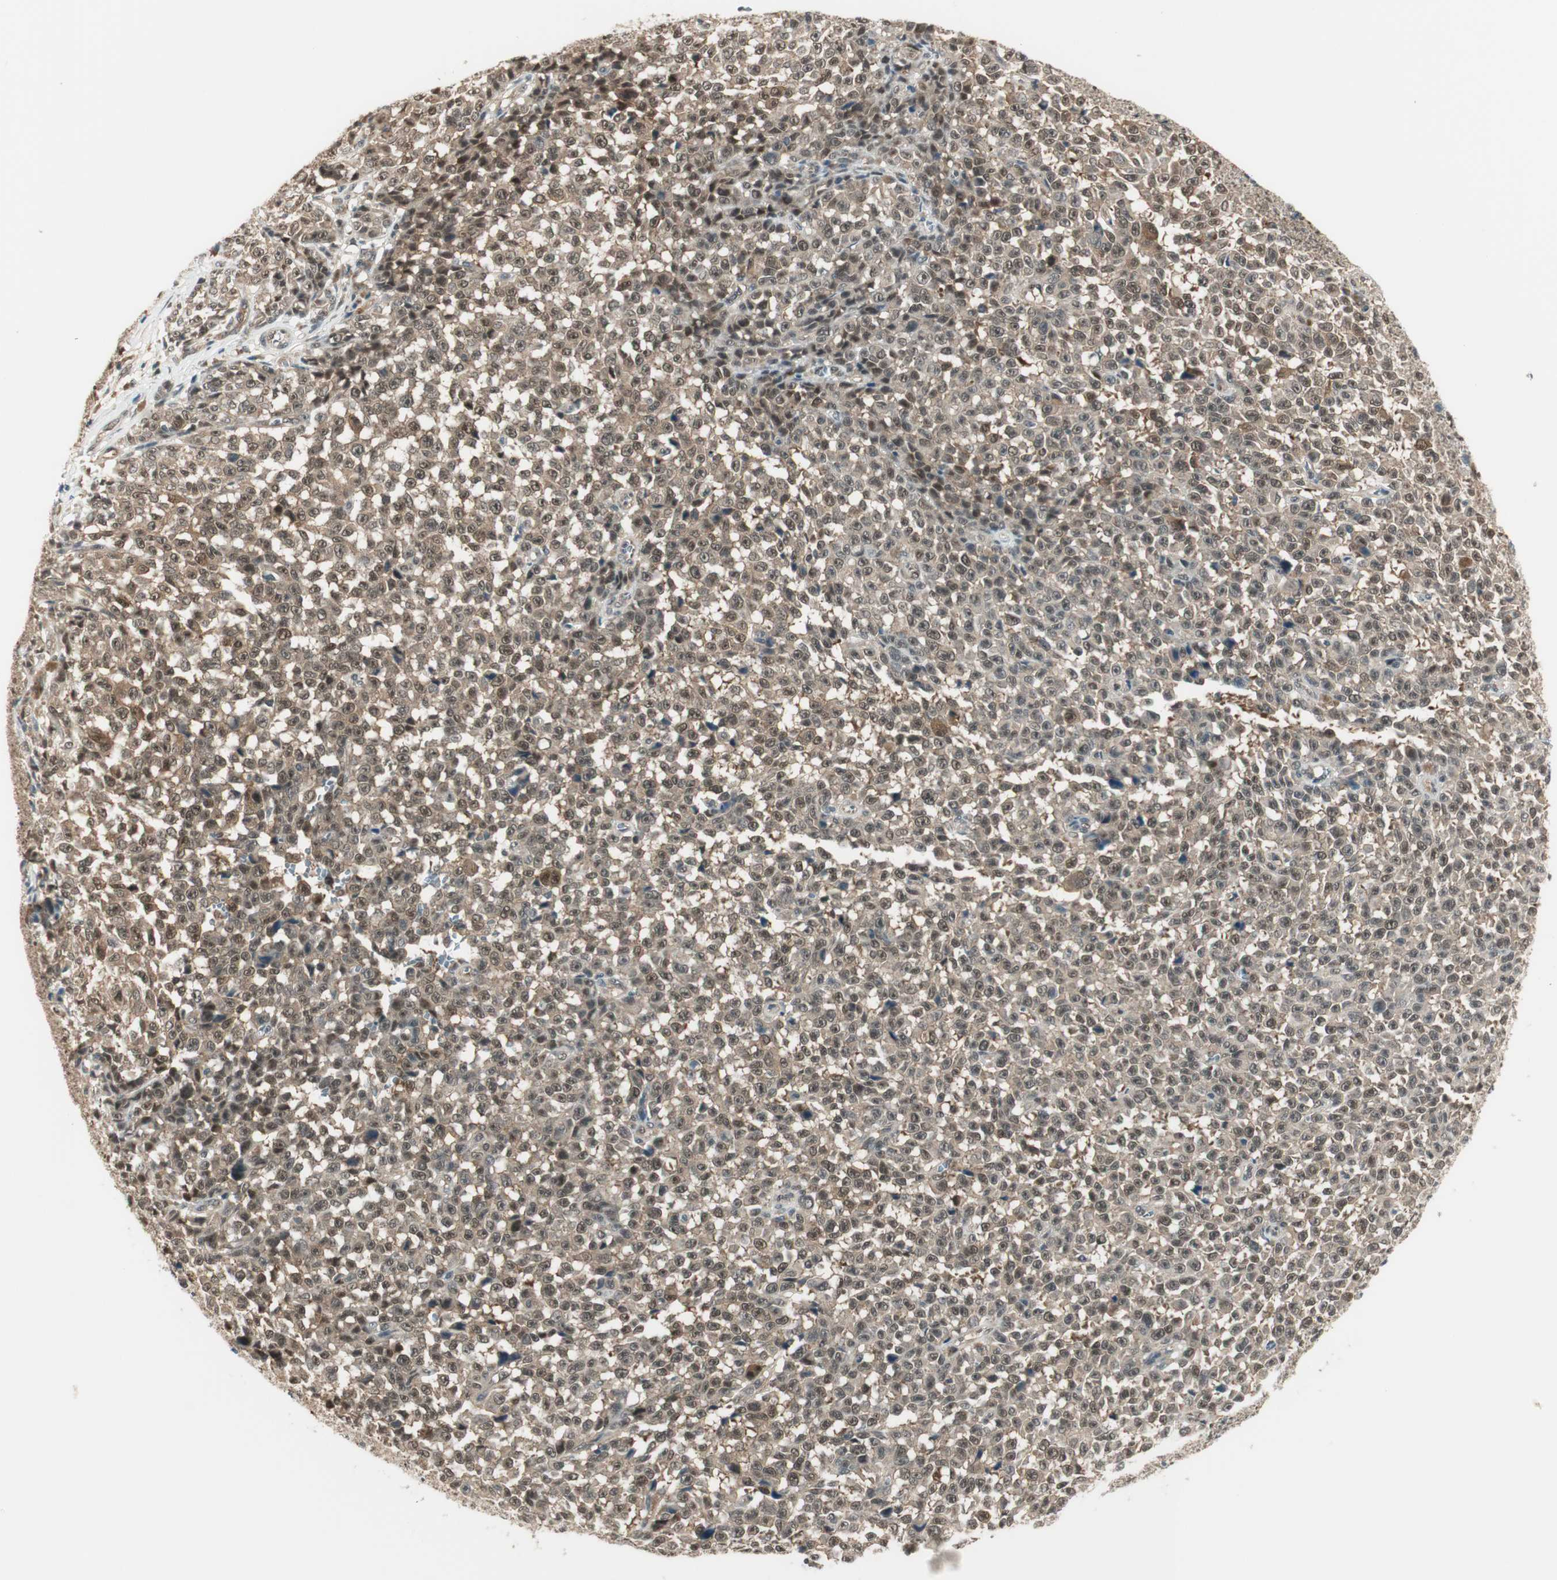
{"staining": {"intensity": "weak", "quantity": ">75%", "location": "cytoplasmic/membranous"}, "tissue": "melanoma", "cell_type": "Tumor cells", "image_type": "cancer", "snomed": [{"axis": "morphology", "description": "Malignant melanoma, NOS"}, {"axis": "topography", "description": "Skin"}], "caption": "Tumor cells demonstrate low levels of weak cytoplasmic/membranous expression in about >75% of cells in melanoma. (brown staining indicates protein expression, while blue staining denotes nuclei).", "gene": "IPO5", "patient": {"sex": "female", "age": 82}}